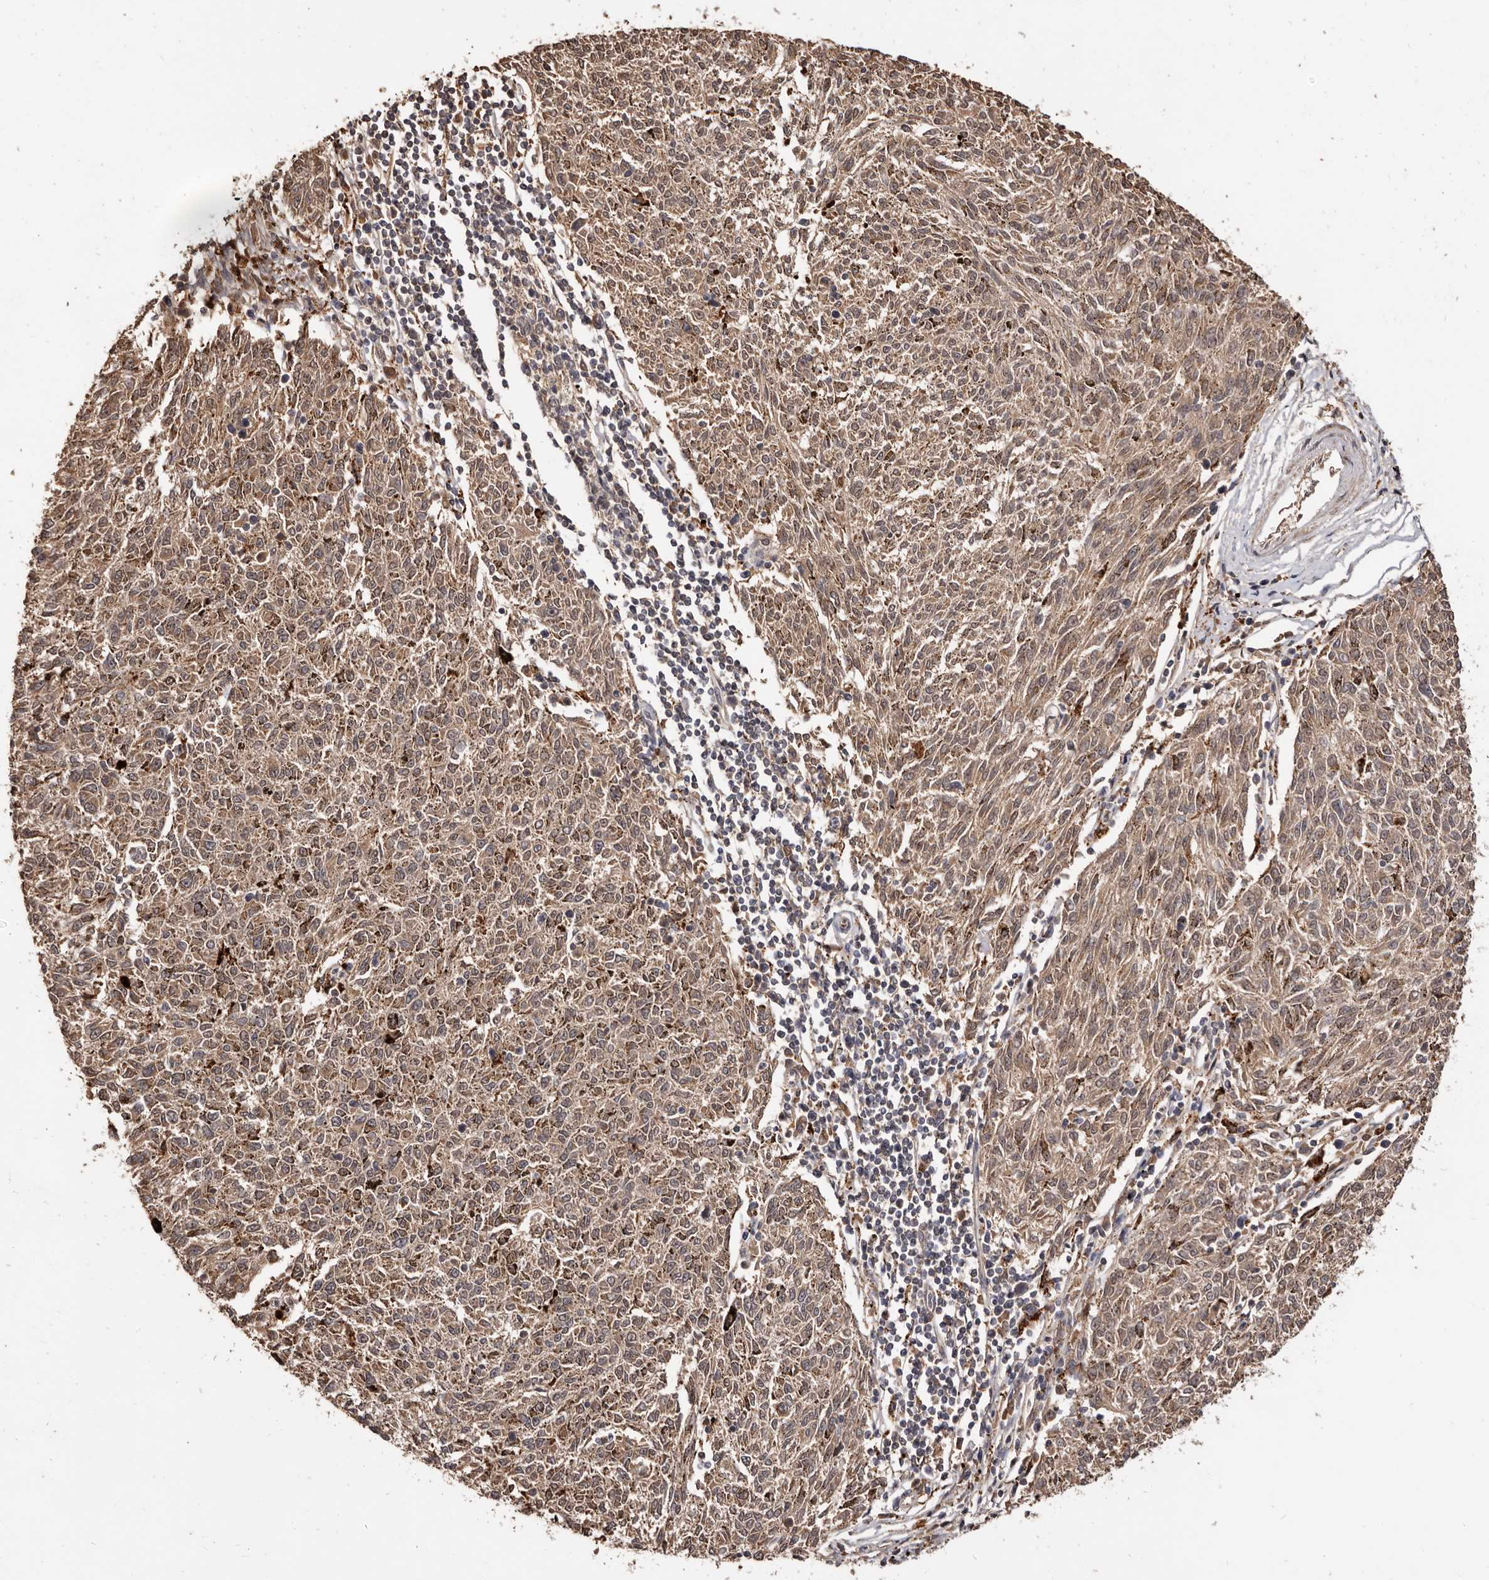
{"staining": {"intensity": "weak", "quantity": ">75%", "location": "cytoplasmic/membranous"}, "tissue": "melanoma", "cell_type": "Tumor cells", "image_type": "cancer", "snomed": [{"axis": "morphology", "description": "Malignant melanoma, NOS"}, {"axis": "topography", "description": "Skin"}], "caption": "IHC (DAB) staining of melanoma demonstrates weak cytoplasmic/membranous protein expression in about >75% of tumor cells.", "gene": "AKAP7", "patient": {"sex": "female", "age": 72}}